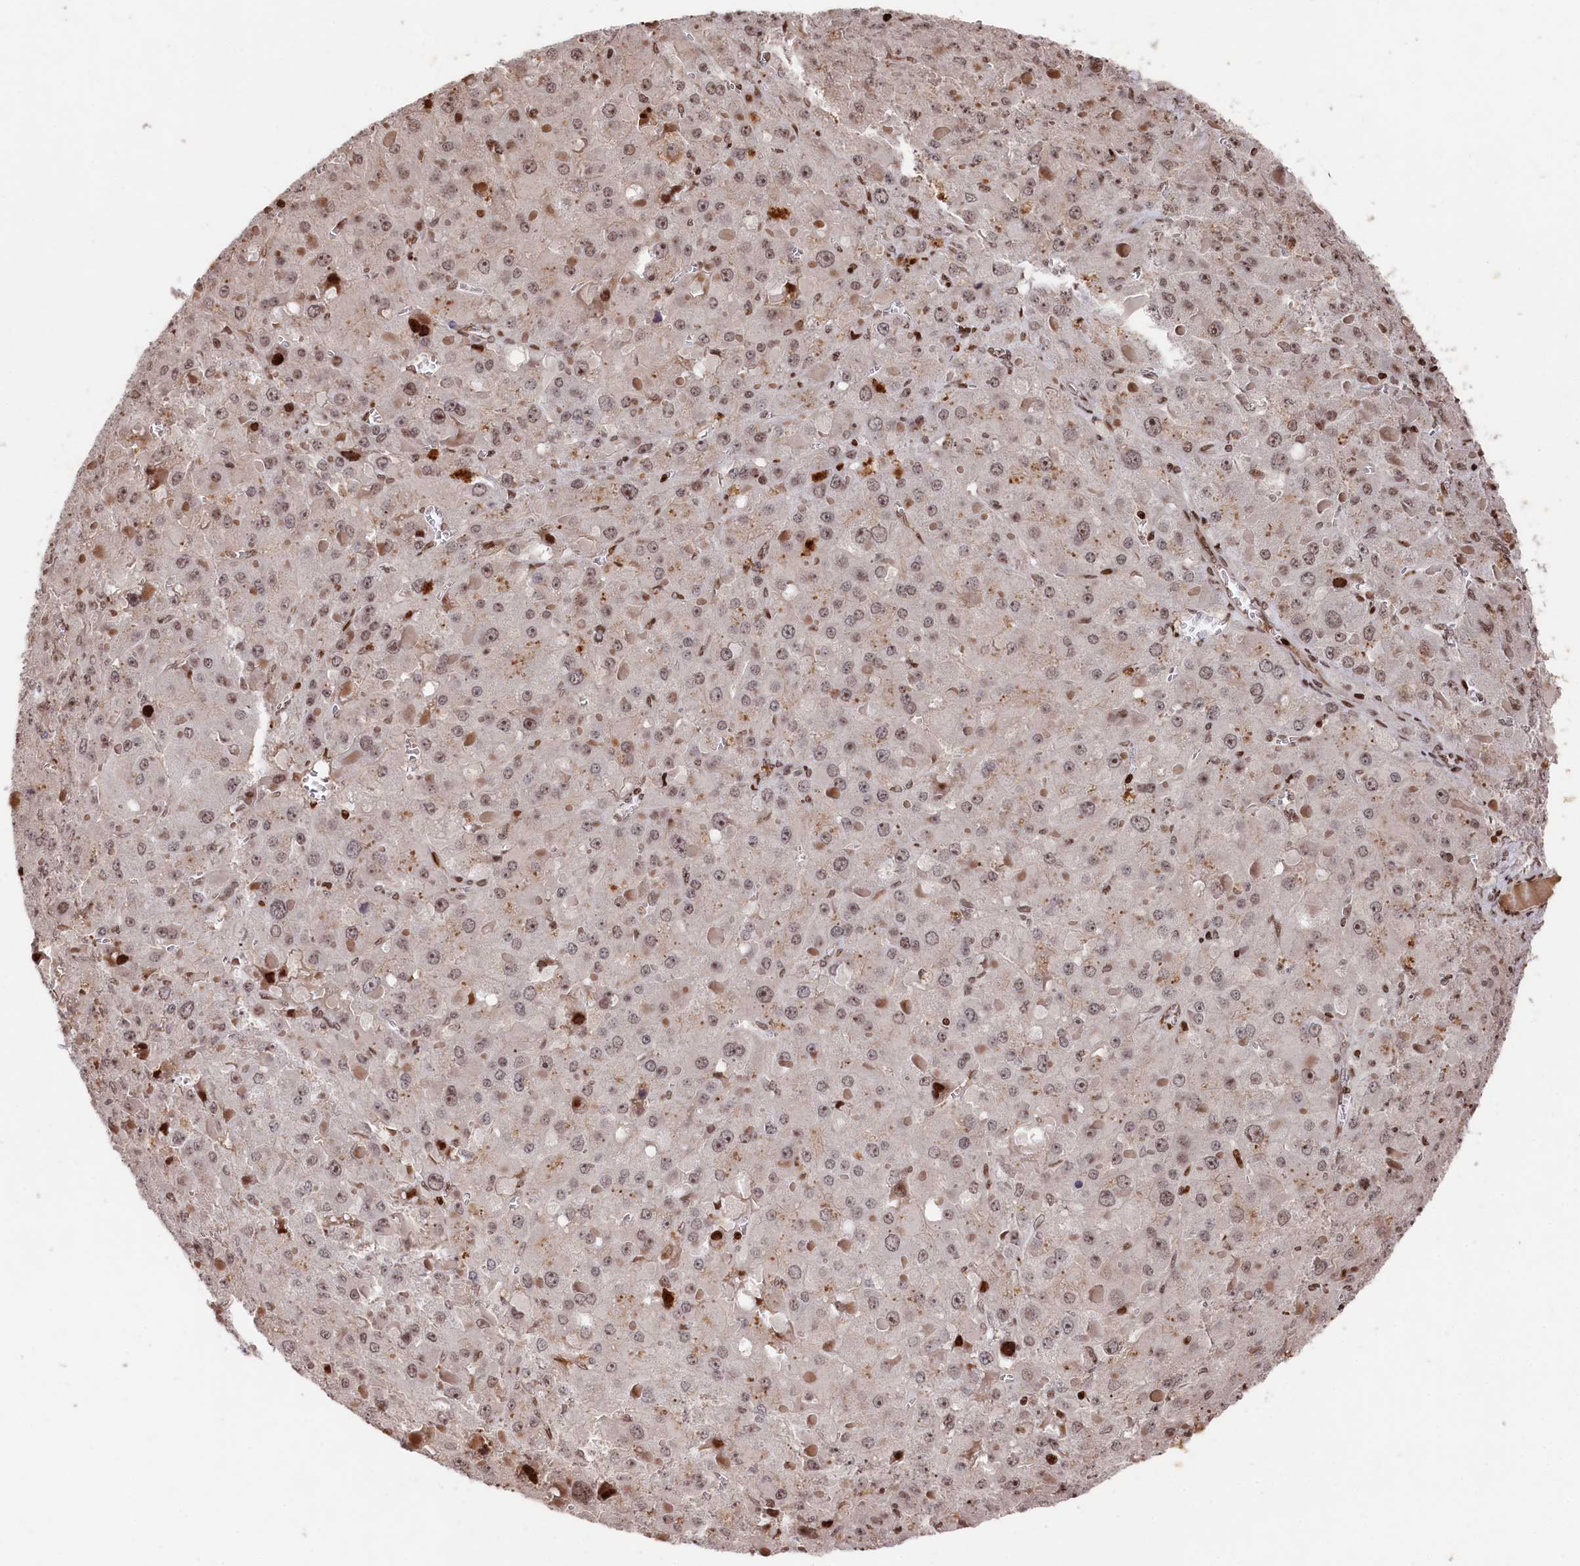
{"staining": {"intensity": "negative", "quantity": "none", "location": "none"}, "tissue": "liver cancer", "cell_type": "Tumor cells", "image_type": "cancer", "snomed": [{"axis": "morphology", "description": "Carcinoma, Hepatocellular, NOS"}, {"axis": "topography", "description": "Liver"}], "caption": "The photomicrograph exhibits no staining of tumor cells in liver hepatocellular carcinoma.", "gene": "MCF2L2", "patient": {"sex": "female", "age": 73}}